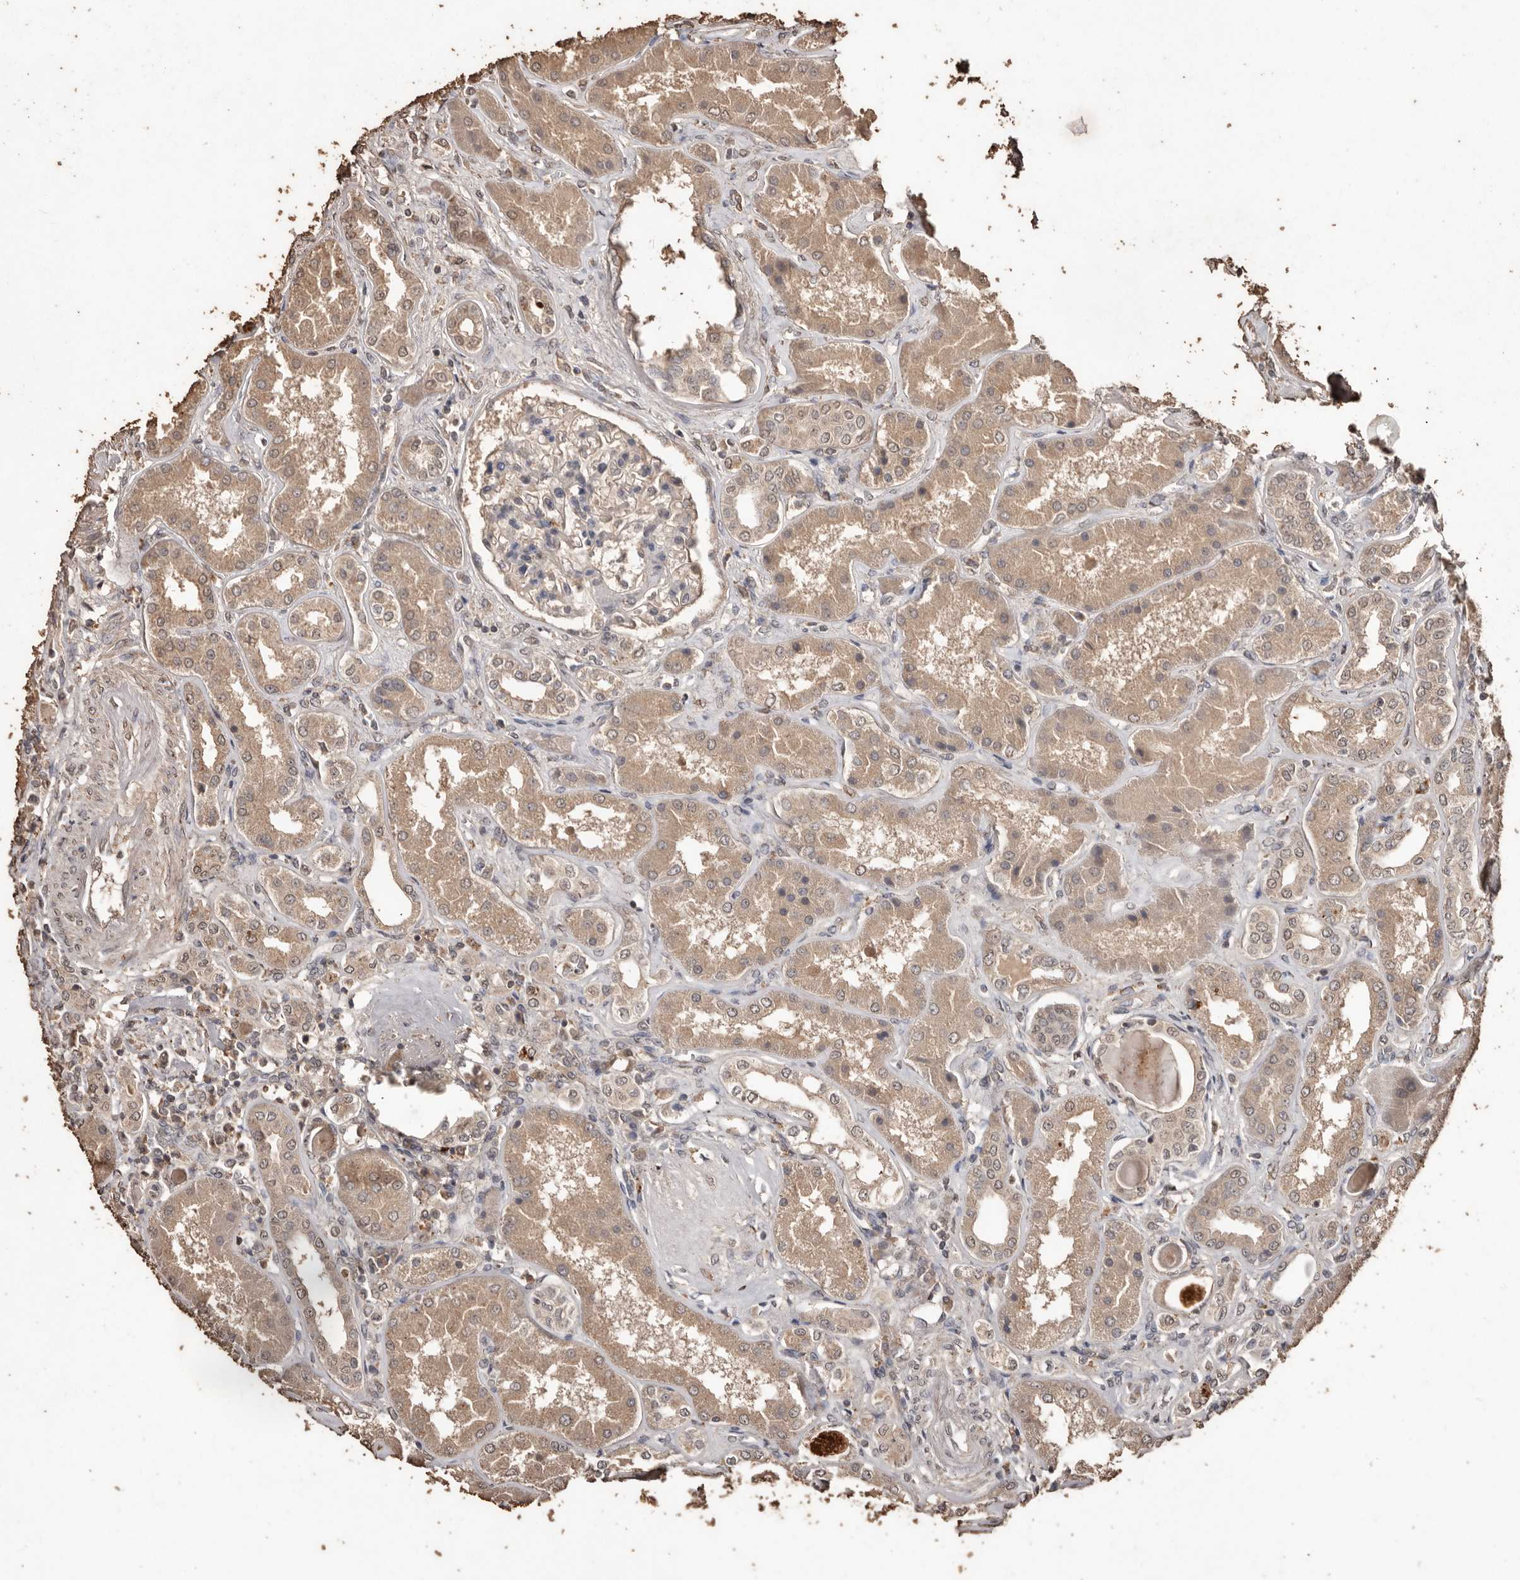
{"staining": {"intensity": "moderate", "quantity": "<25%", "location": "cytoplasmic/membranous"}, "tissue": "kidney", "cell_type": "Cells in glomeruli", "image_type": "normal", "snomed": [{"axis": "morphology", "description": "Normal tissue, NOS"}, {"axis": "topography", "description": "Kidney"}], "caption": "Immunohistochemical staining of unremarkable kidney displays moderate cytoplasmic/membranous protein staining in about <25% of cells in glomeruli. The protein is stained brown, and the nuclei are stained in blue (DAB IHC with brightfield microscopy, high magnification).", "gene": "PKDCC", "patient": {"sex": "female", "age": 56}}